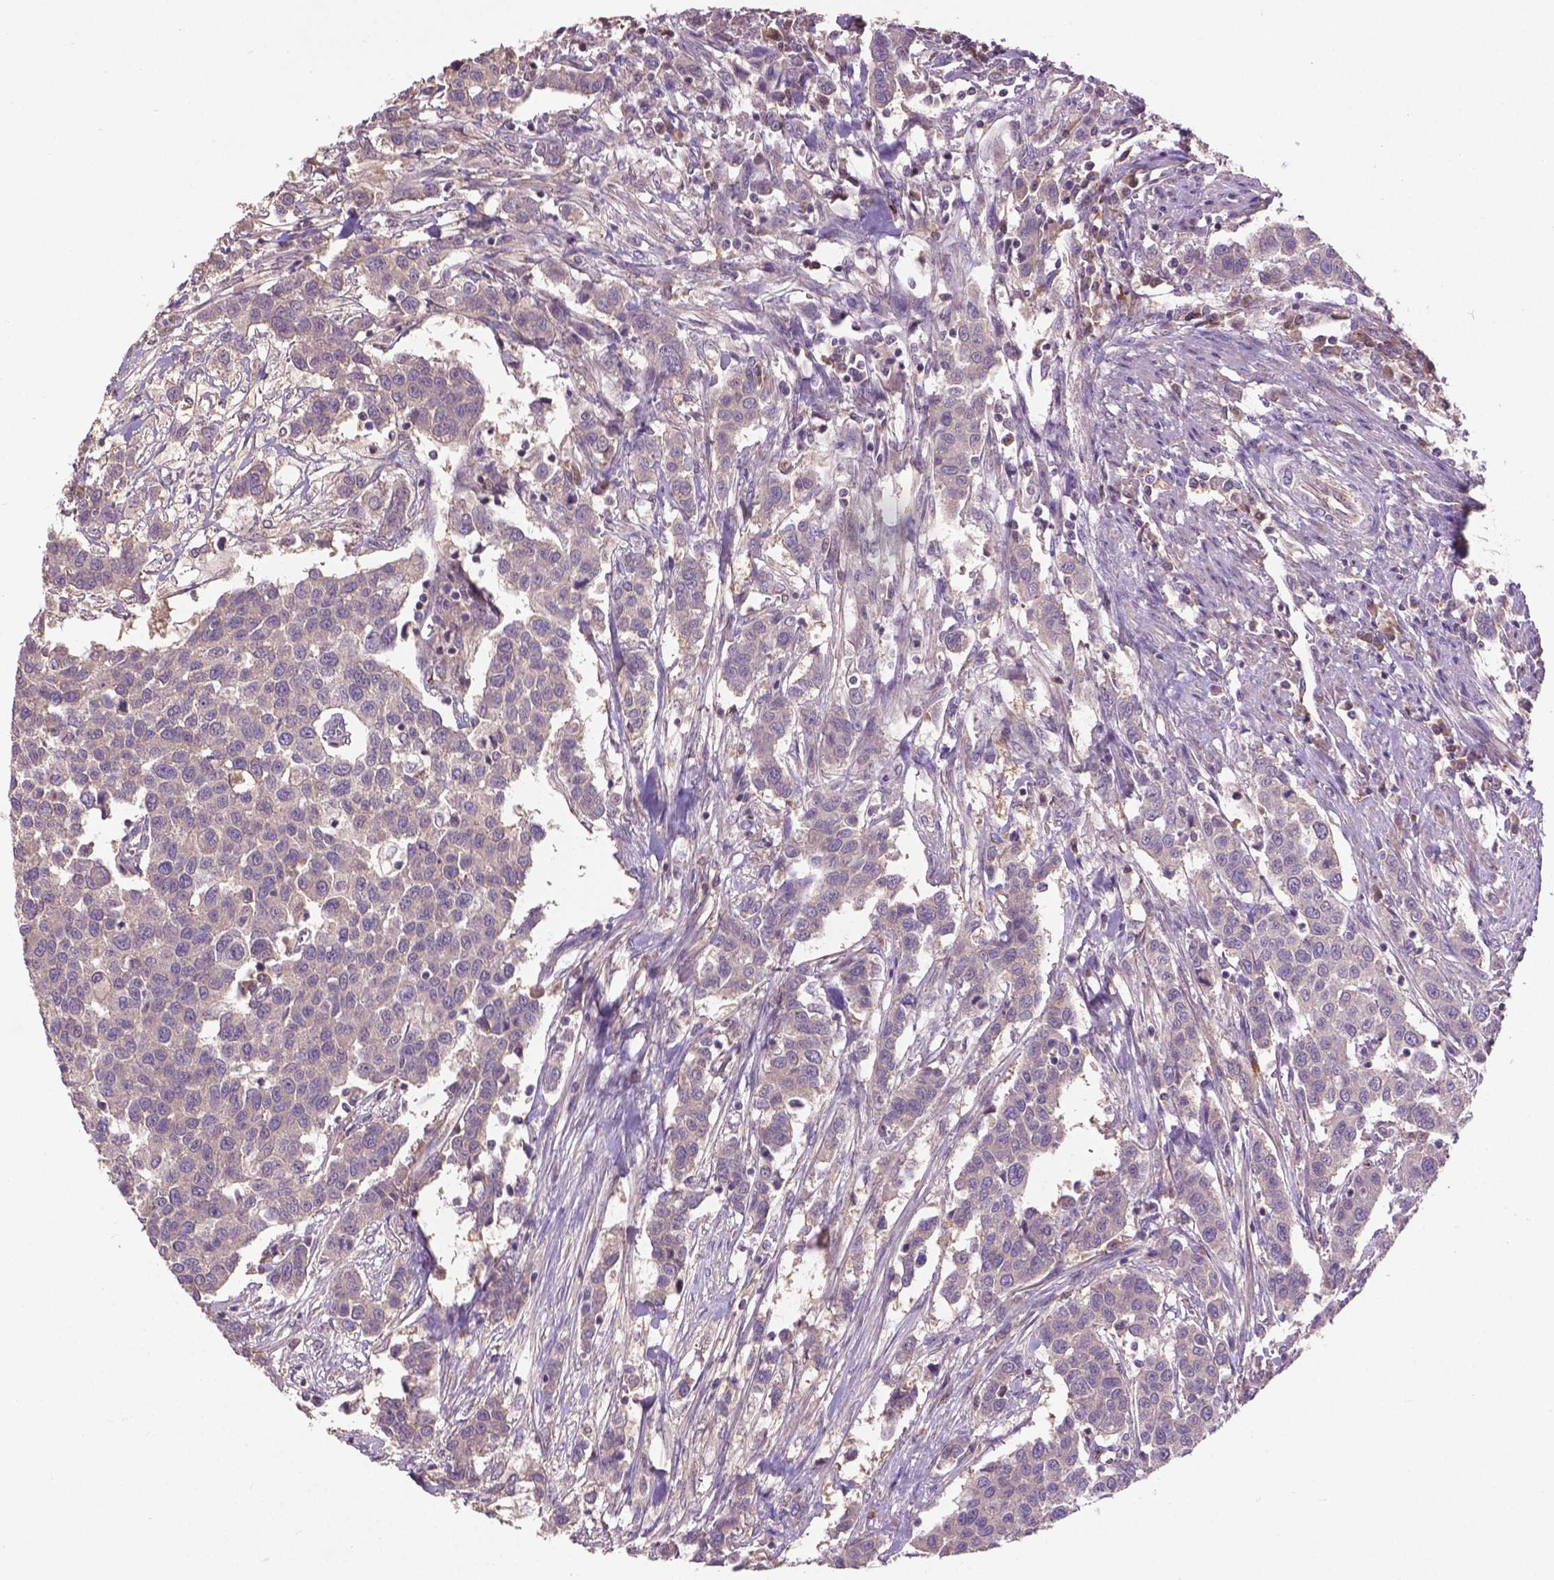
{"staining": {"intensity": "negative", "quantity": "none", "location": "none"}, "tissue": "urothelial cancer", "cell_type": "Tumor cells", "image_type": "cancer", "snomed": [{"axis": "morphology", "description": "Urothelial carcinoma, High grade"}, {"axis": "topography", "description": "Urinary bladder"}], "caption": "Image shows no significant protein expression in tumor cells of high-grade urothelial carcinoma.", "gene": "ZNF337", "patient": {"sex": "female", "age": 58}}